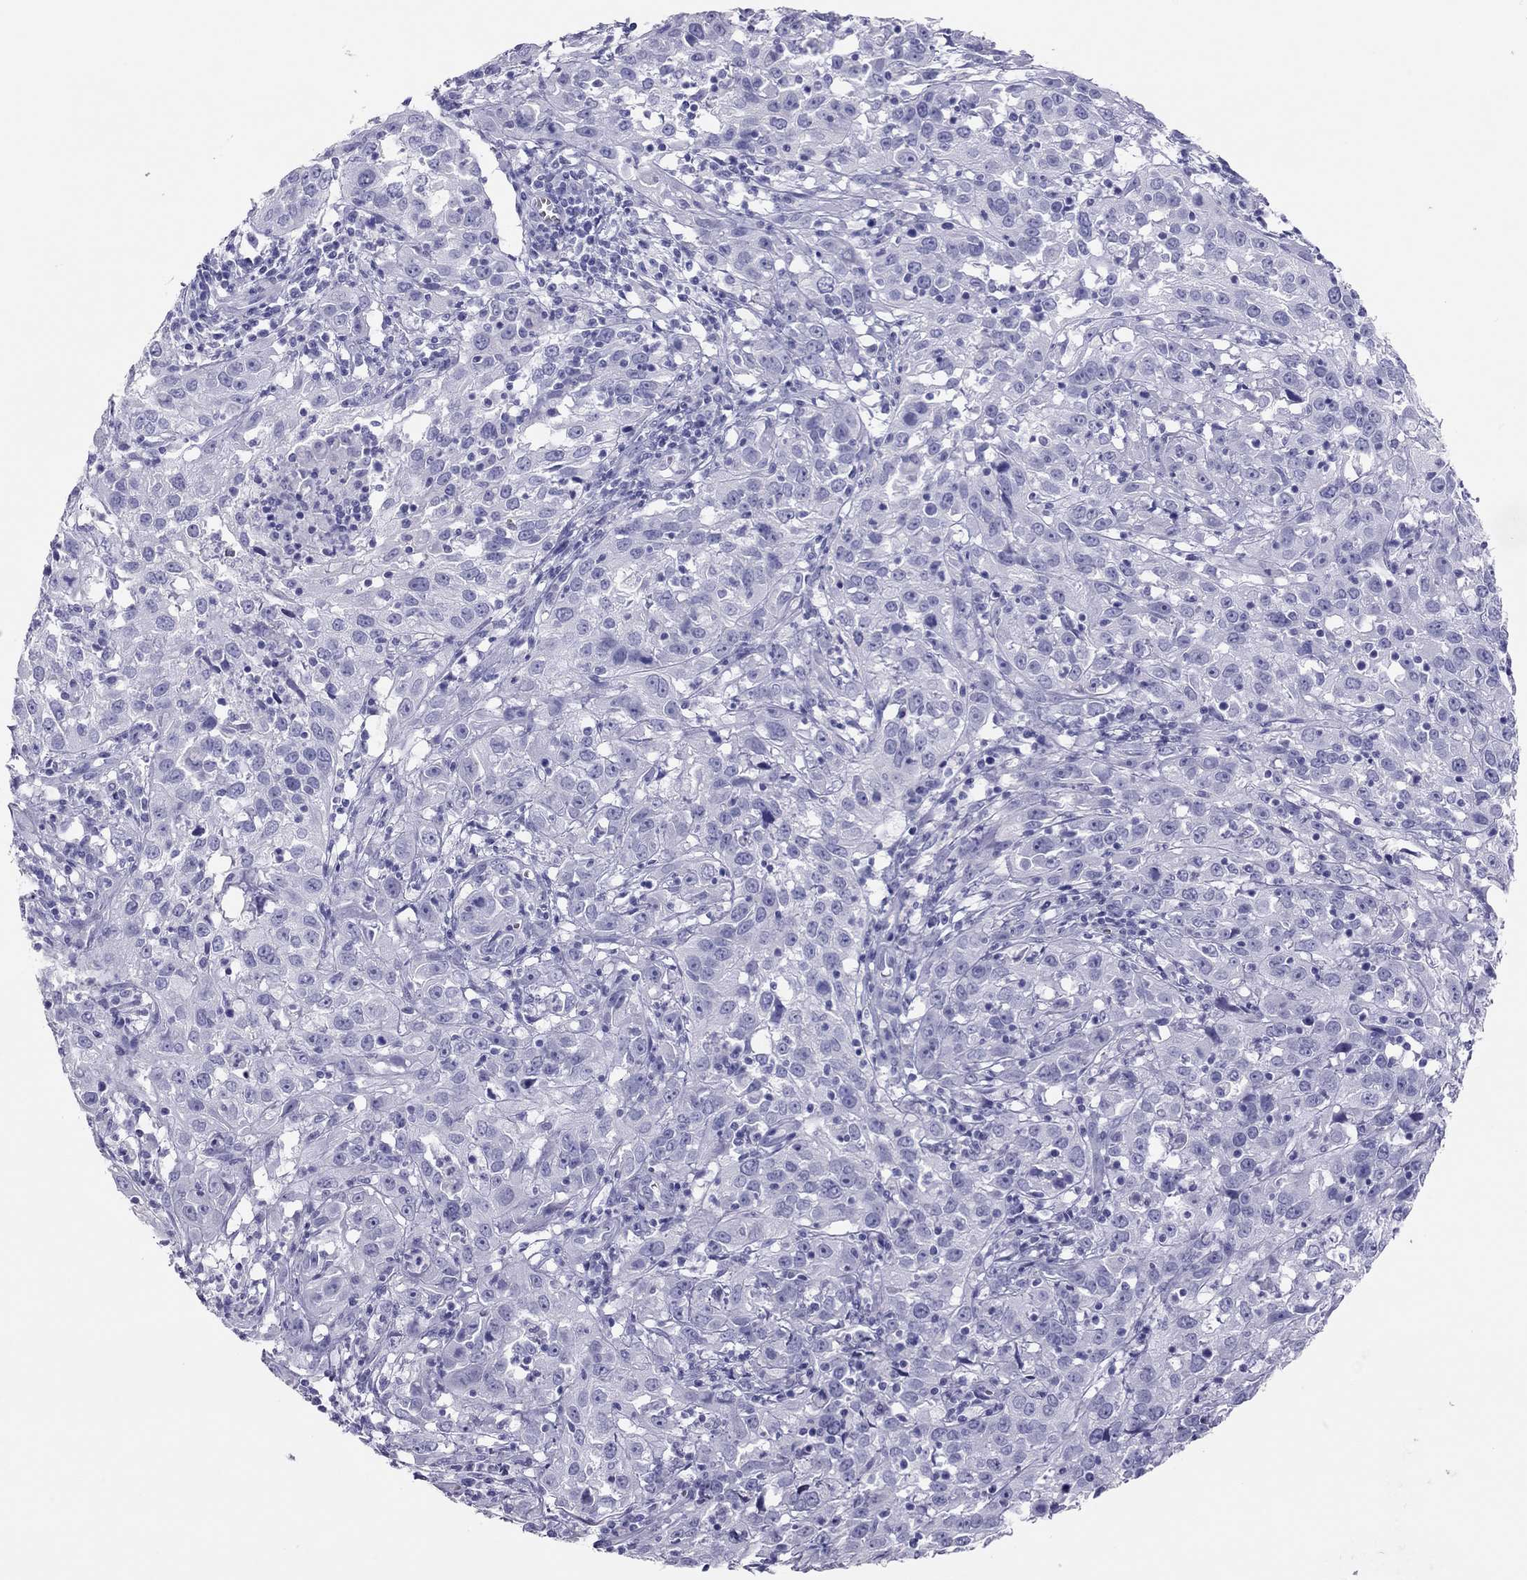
{"staining": {"intensity": "negative", "quantity": "none", "location": "none"}, "tissue": "cervical cancer", "cell_type": "Tumor cells", "image_type": "cancer", "snomed": [{"axis": "morphology", "description": "Squamous cell carcinoma, NOS"}, {"axis": "topography", "description": "Cervix"}], "caption": "IHC micrograph of cervical cancer (squamous cell carcinoma) stained for a protein (brown), which shows no staining in tumor cells.", "gene": "TSHB", "patient": {"sex": "female", "age": 32}}